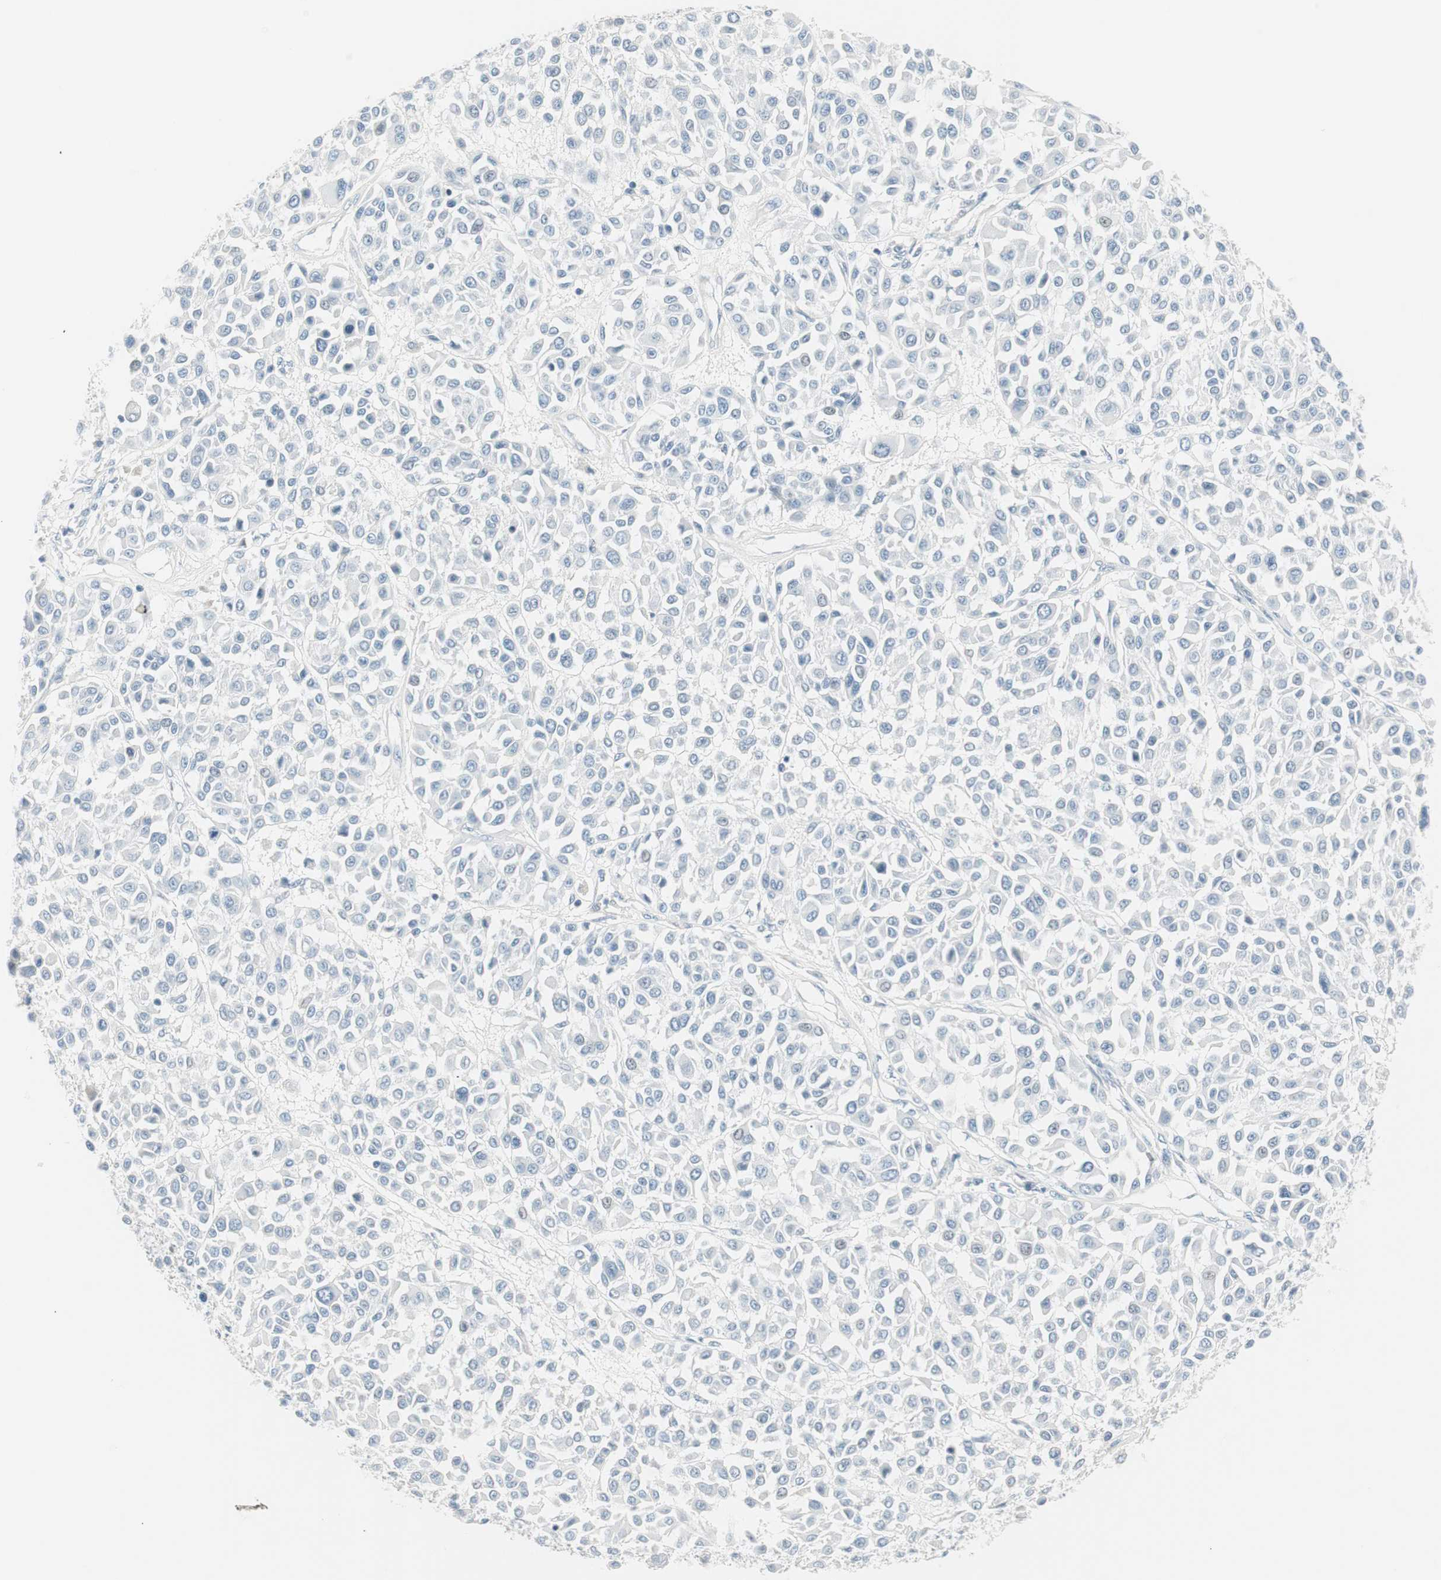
{"staining": {"intensity": "negative", "quantity": "none", "location": "none"}, "tissue": "melanoma", "cell_type": "Tumor cells", "image_type": "cancer", "snomed": [{"axis": "morphology", "description": "Malignant melanoma, Metastatic site"}, {"axis": "topography", "description": "Soft tissue"}], "caption": "Immunohistochemistry (IHC) of malignant melanoma (metastatic site) shows no staining in tumor cells.", "gene": "HOXB13", "patient": {"sex": "male", "age": 41}}